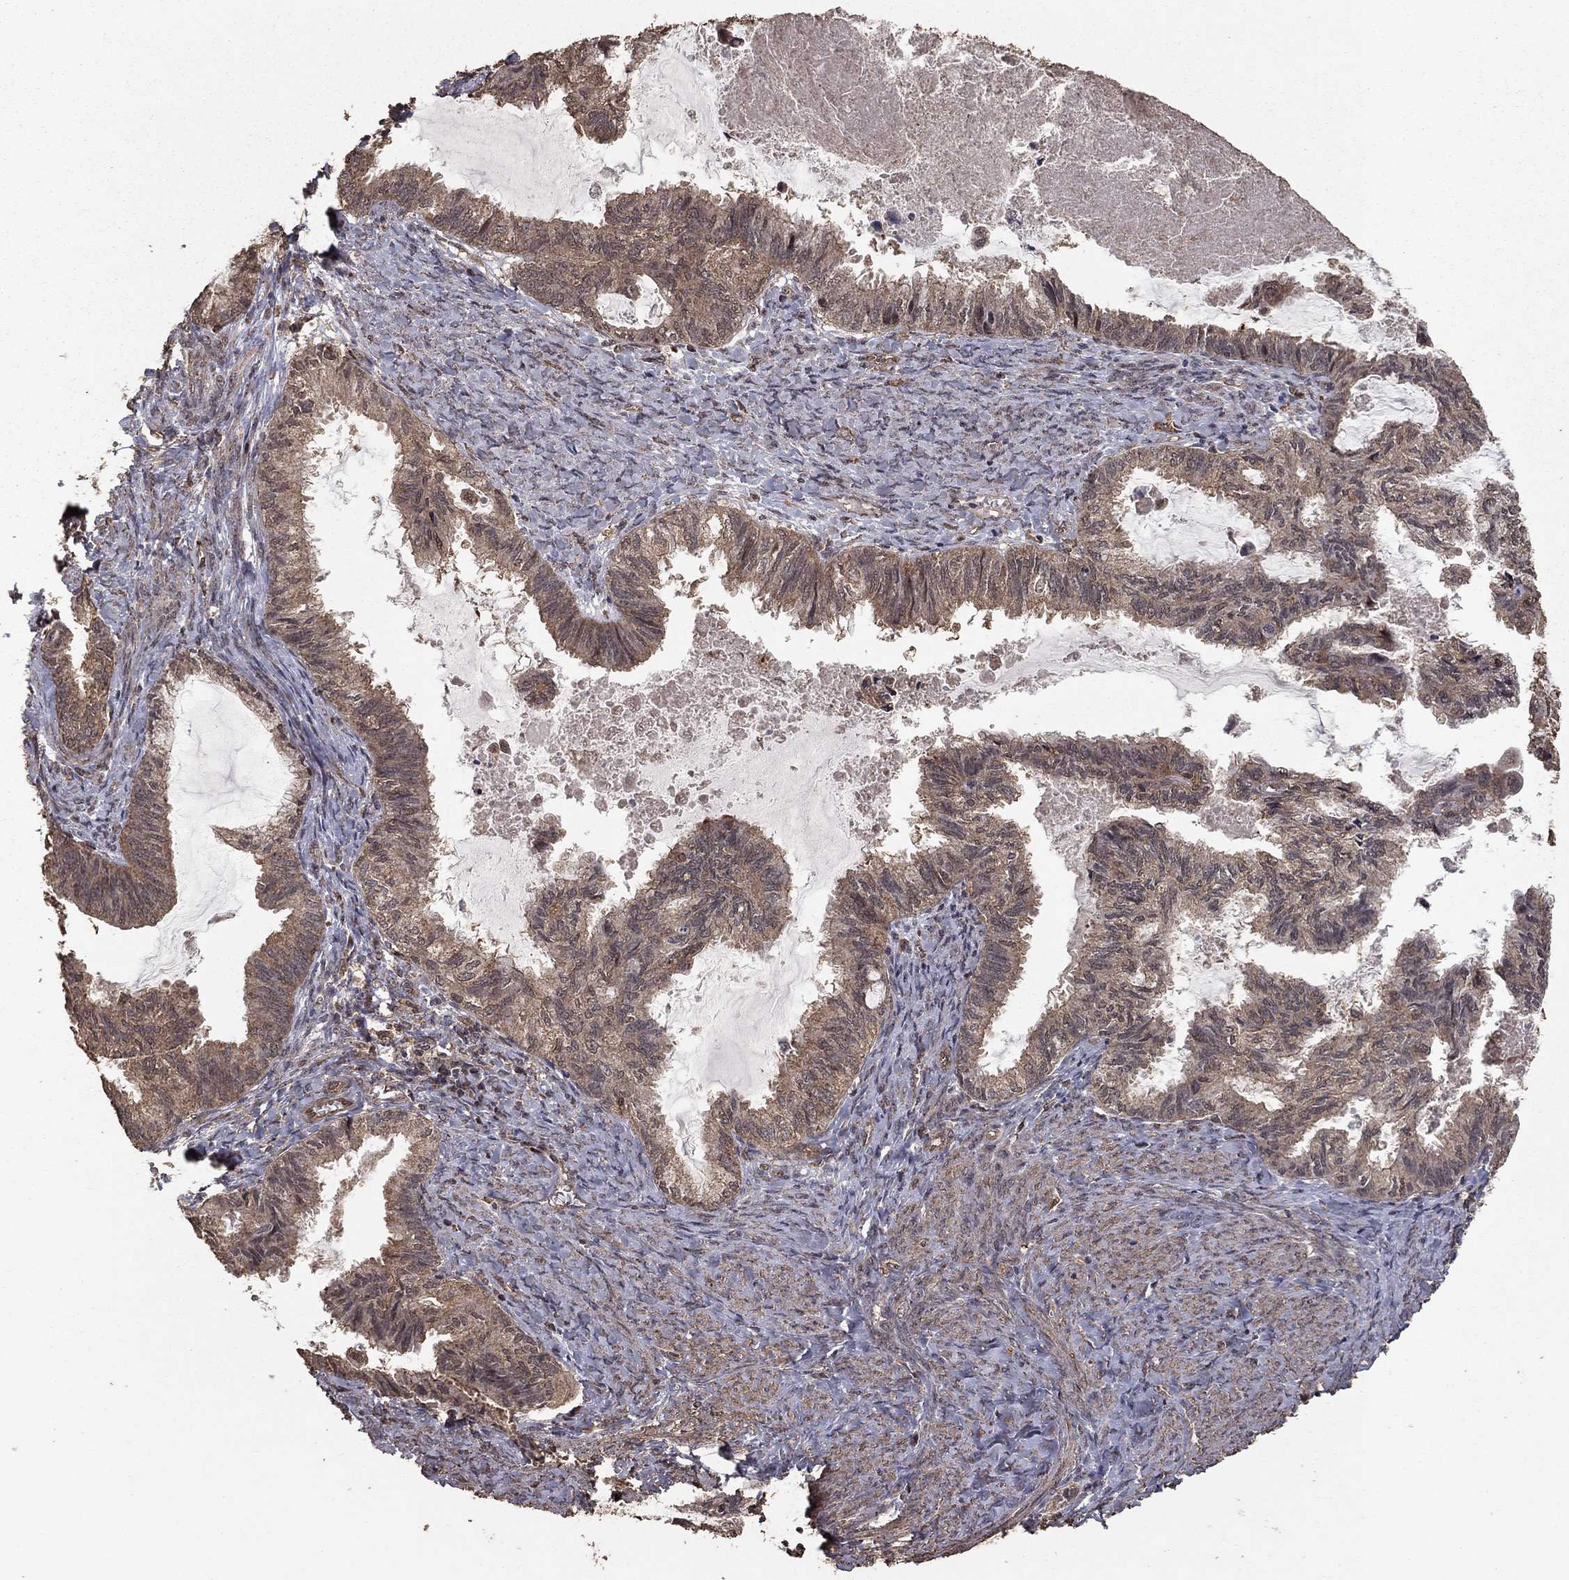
{"staining": {"intensity": "moderate", "quantity": ">75%", "location": "cytoplasmic/membranous"}, "tissue": "endometrial cancer", "cell_type": "Tumor cells", "image_type": "cancer", "snomed": [{"axis": "morphology", "description": "Adenocarcinoma, NOS"}, {"axis": "topography", "description": "Endometrium"}], "caption": "A brown stain shows moderate cytoplasmic/membranous positivity of a protein in human adenocarcinoma (endometrial) tumor cells.", "gene": "PRDM1", "patient": {"sex": "female", "age": 86}}